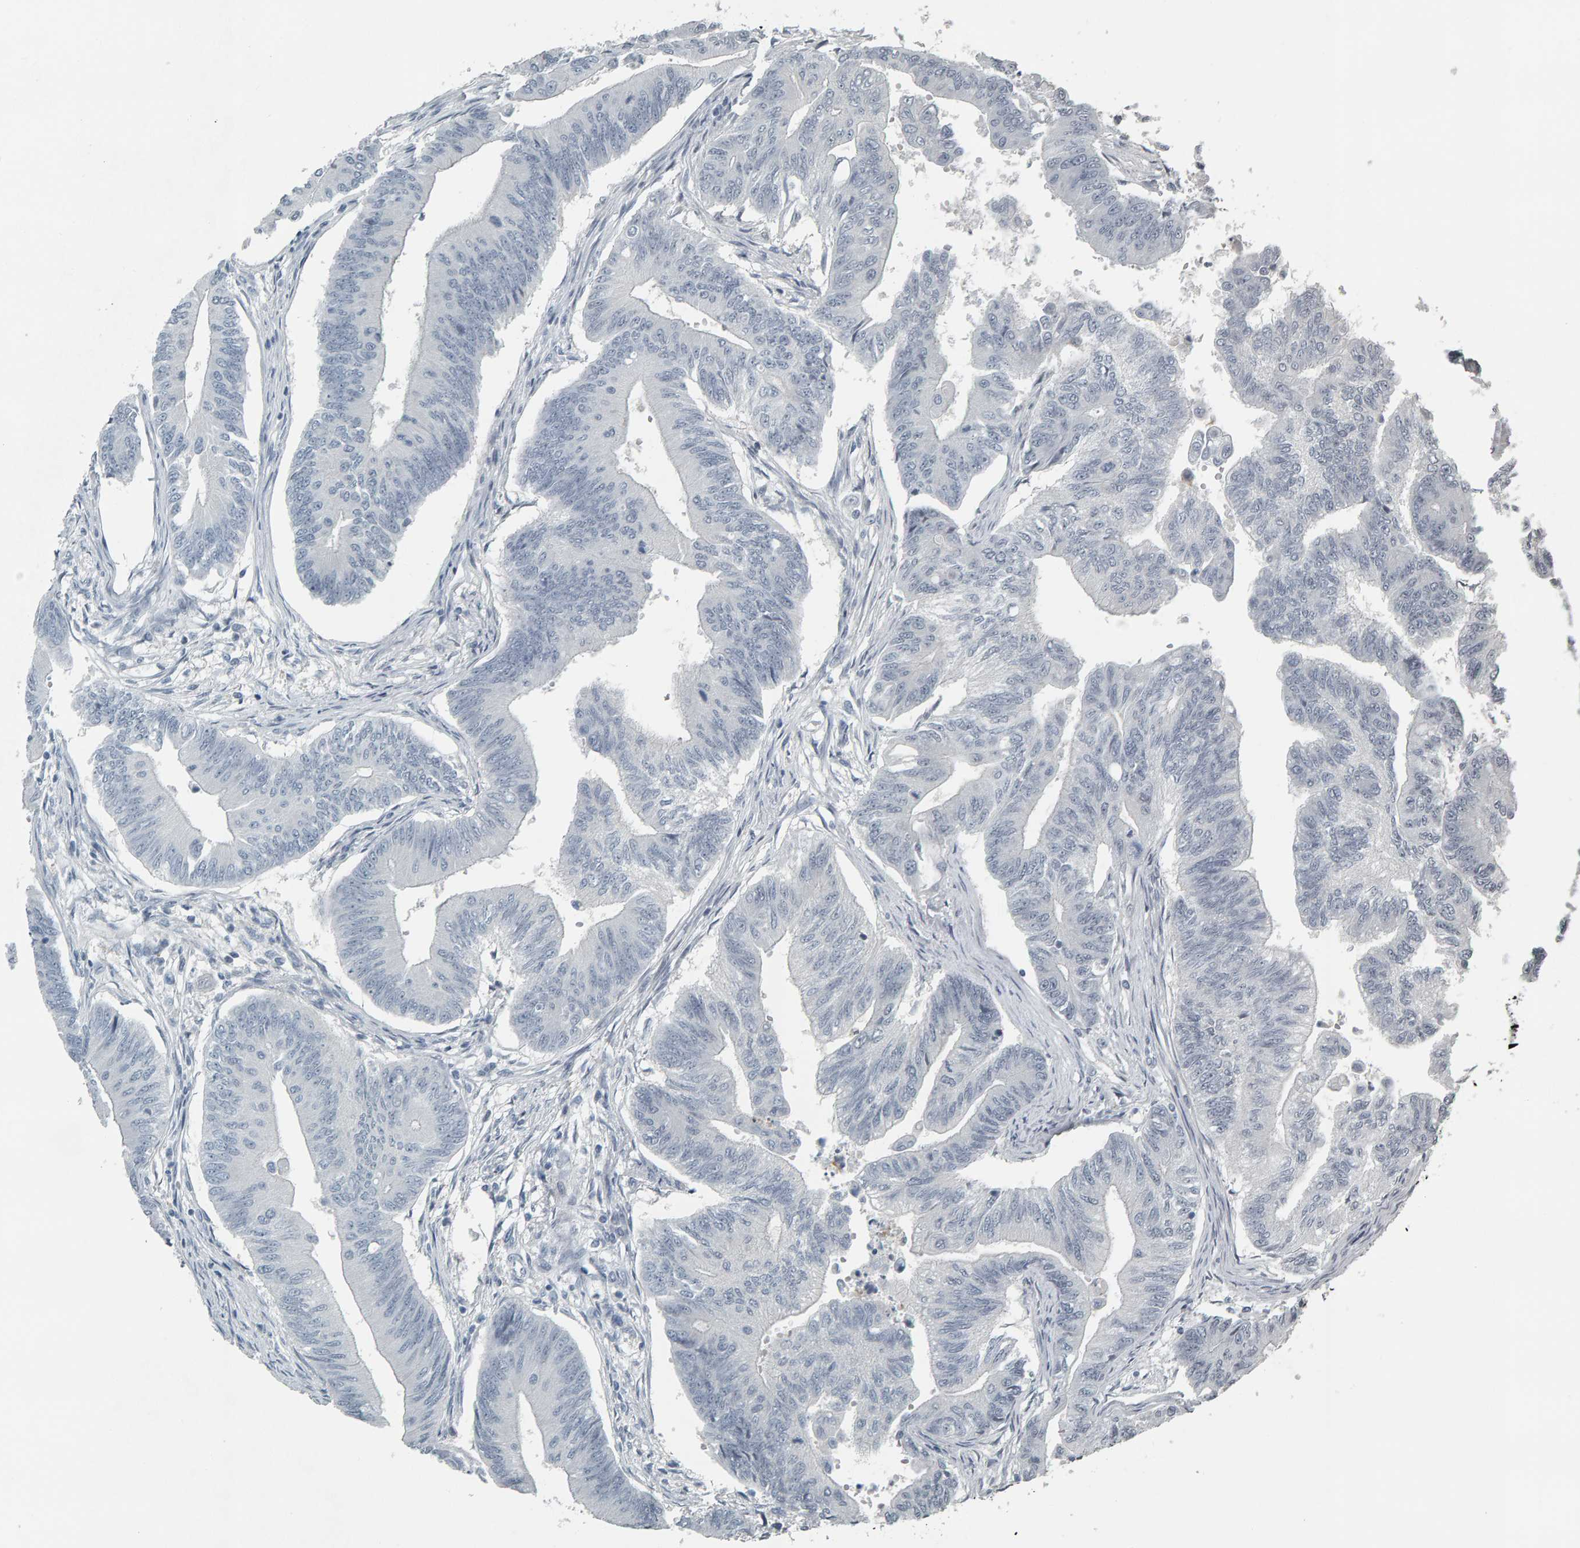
{"staining": {"intensity": "negative", "quantity": "none", "location": "none"}, "tissue": "colorectal cancer", "cell_type": "Tumor cells", "image_type": "cancer", "snomed": [{"axis": "morphology", "description": "Adenoma, NOS"}, {"axis": "morphology", "description": "Adenocarcinoma, NOS"}, {"axis": "topography", "description": "Colon"}], "caption": "Histopathology image shows no significant protein positivity in tumor cells of colorectal adenocarcinoma.", "gene": "PYY", "patient": {"sex": "male", "age": 79}}